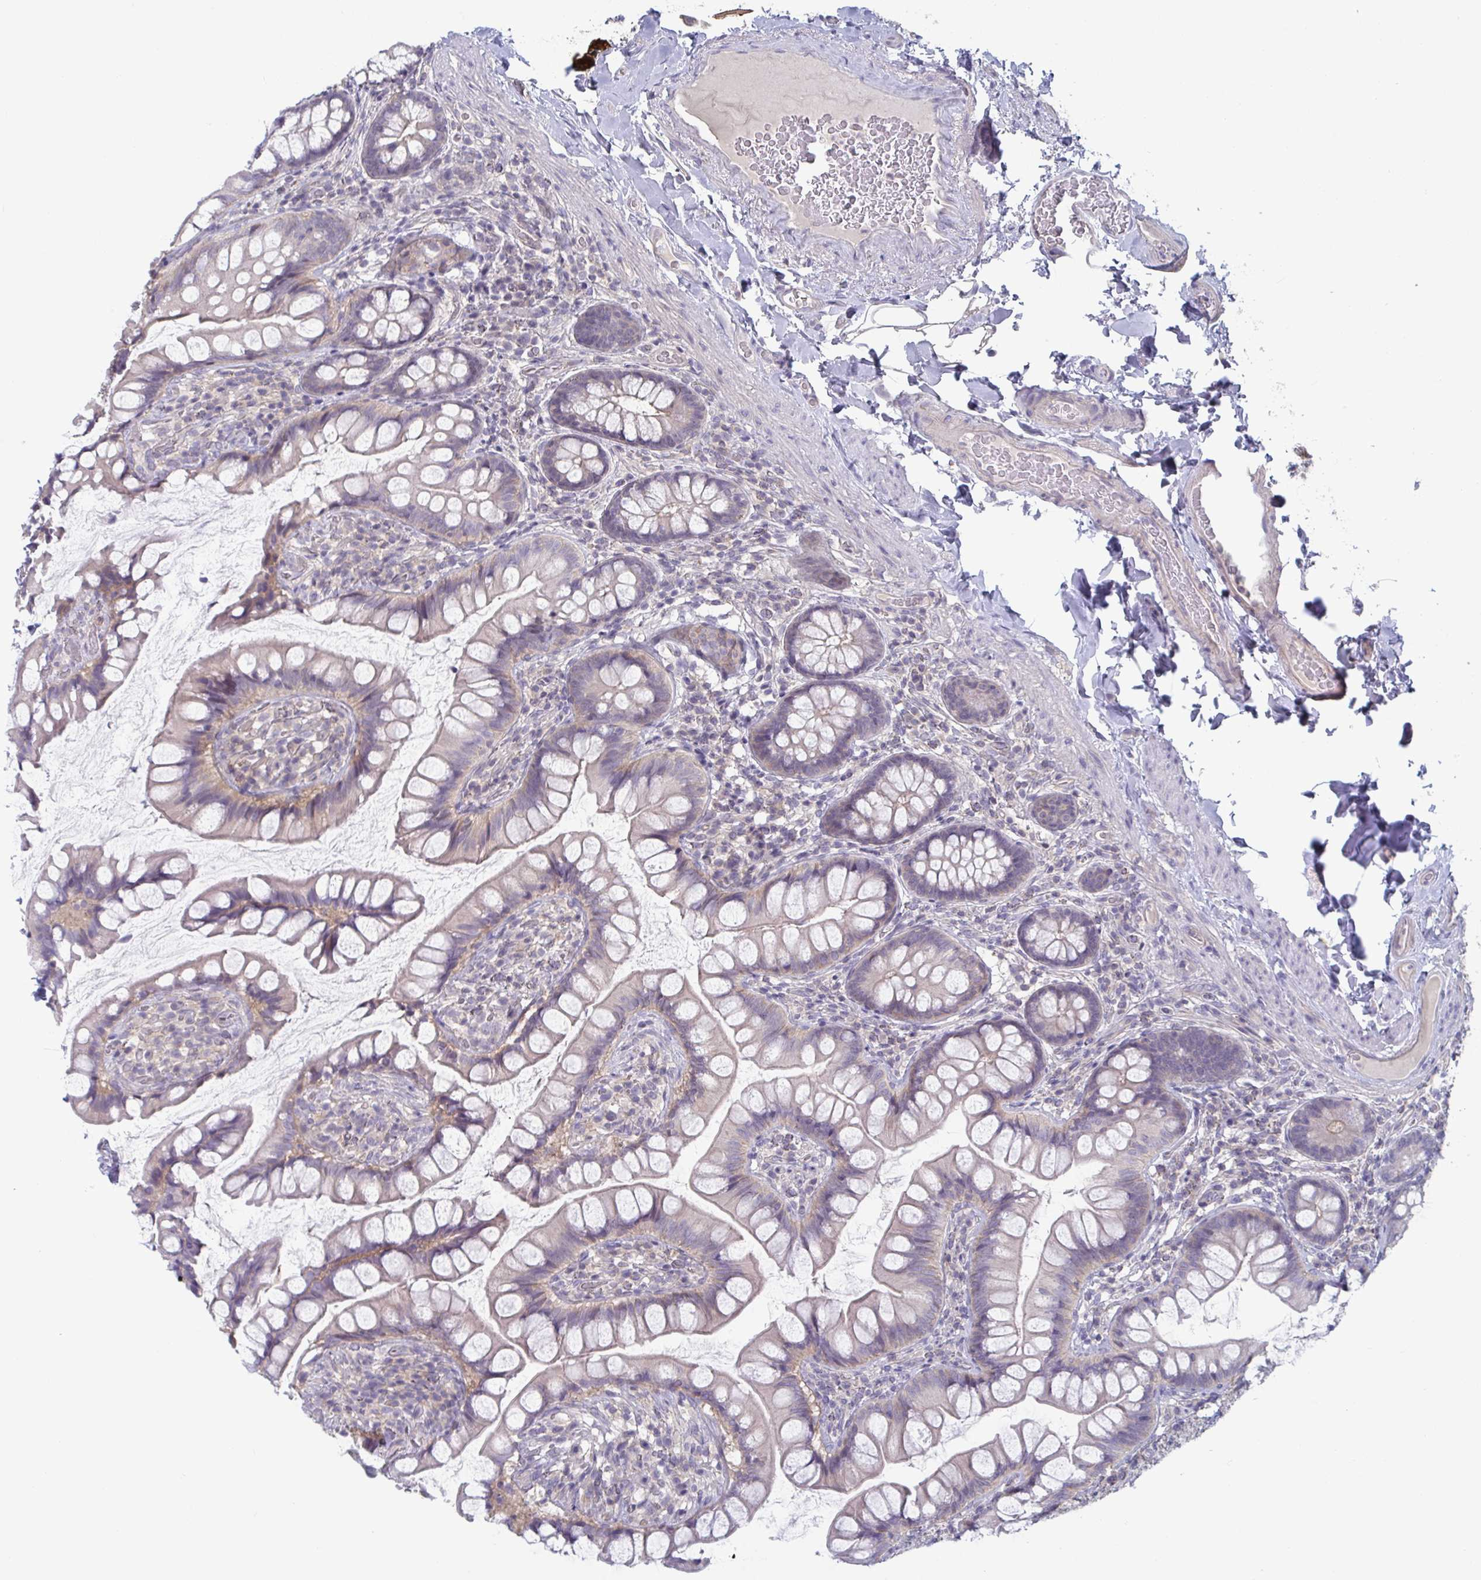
{"staining": {"intensity": "strong", "quantity": "25%-75%", "location": "cytoplasmic/membranous"}, "tissue": "small intestine", "cell_type": "Glandular cells", "image_type": "normal", "snomed": [{"axis": "morphology", "description": "Normal tissue, NOS"}, {"axis": "topography", "description": "Small intestine"}], "caption": "Immunohistochemical staining of unremarkable small intestine displays strong cytoplasmic/membranous protein staining in about 25%-75% of glandular cells.", "gene": "STK26", "patient": {"sex": "male", "age": 70}}